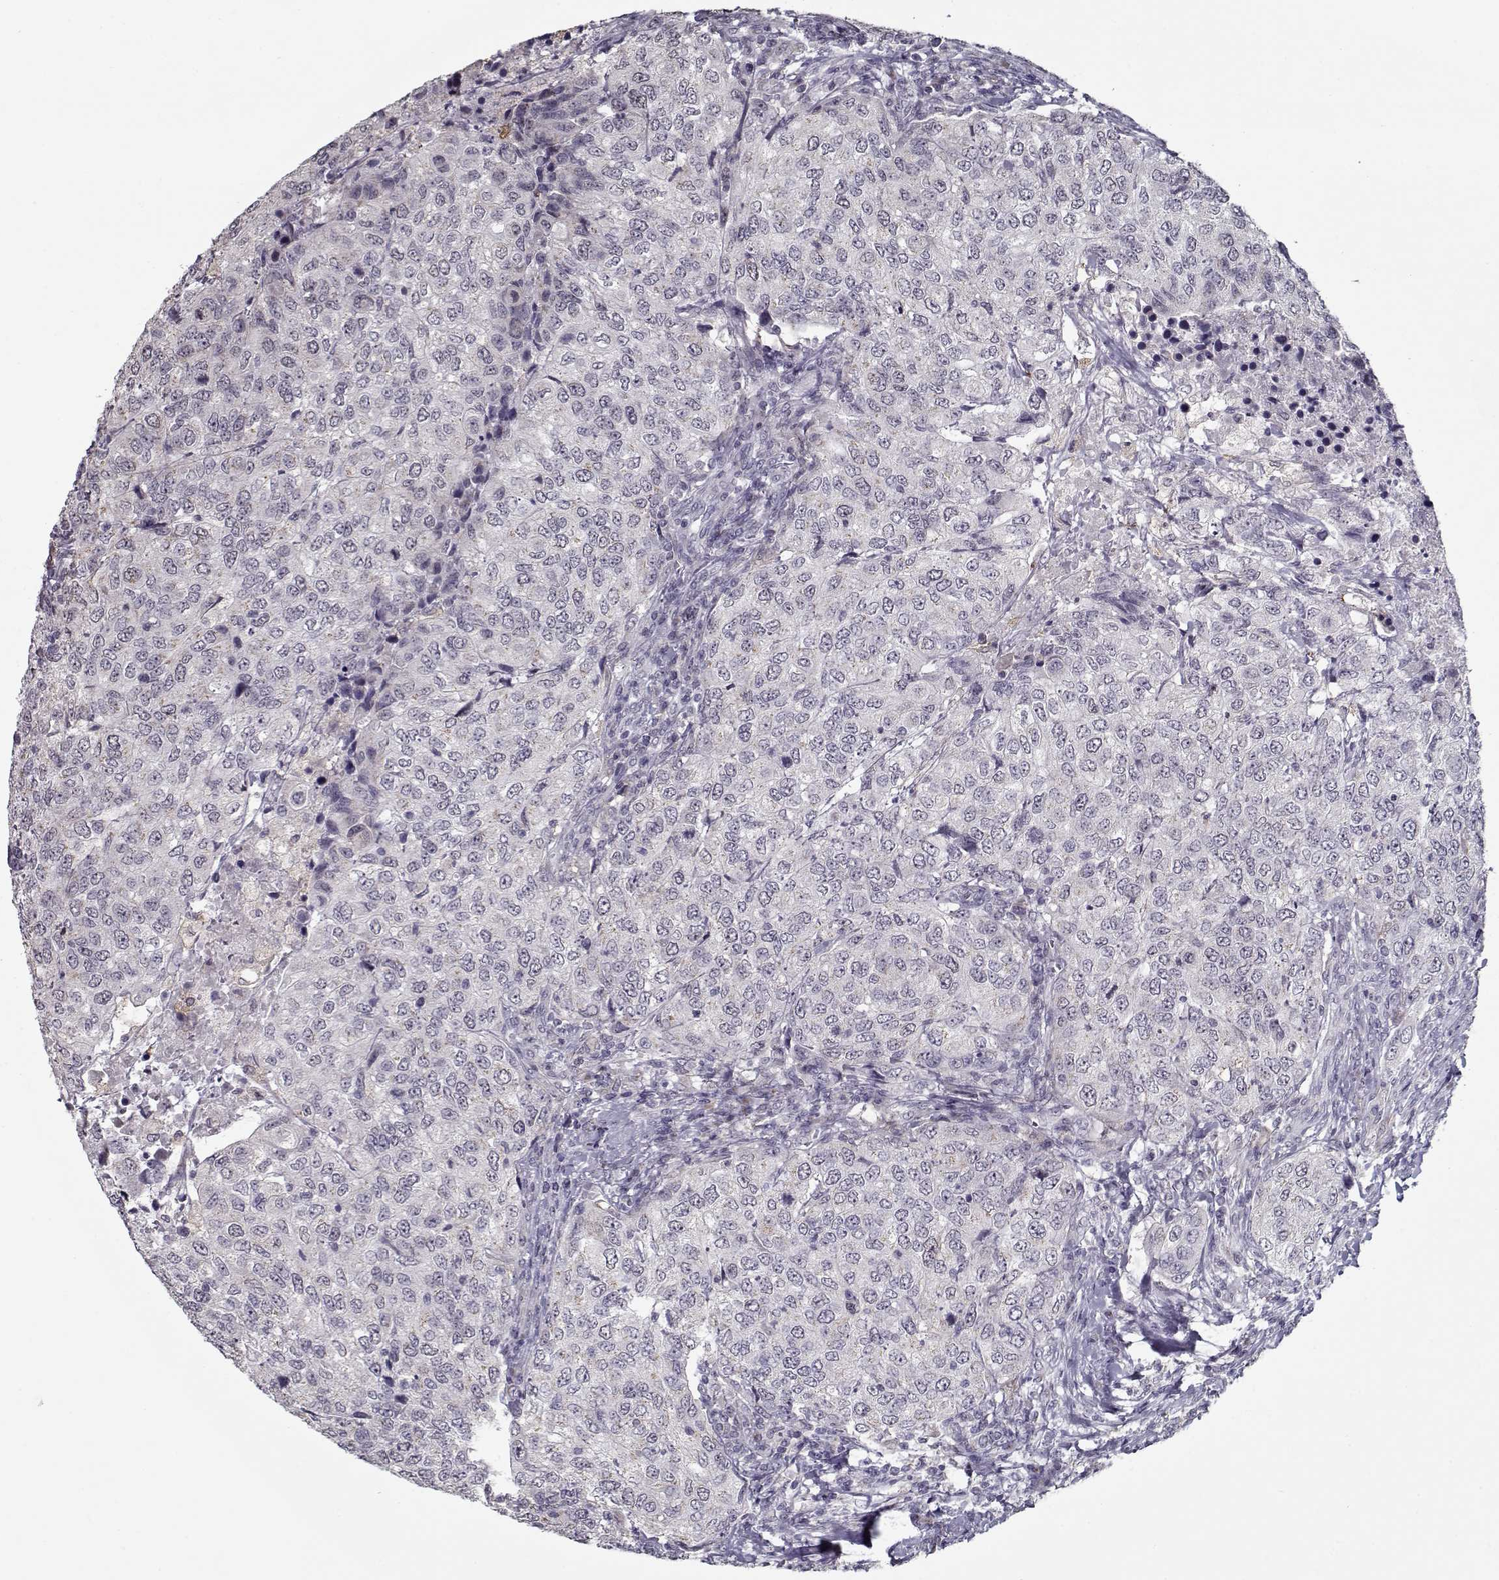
{"staining": {"intensity": "negative", "quantity": "none", "location": "none"}, "tissue": "urothelial cancer", "cell_type": "Tumor cells", "image_type": "cancer", "snomed": [{"axis": "morphology", "description": "Urothelial carcinoma, High grade"}, {"axis": "topography", "description": "Urinary bladder"}], "caption": "A high-resolution histopathology image shows immunohistochemistry staining of urothelial cancer, which demonstrates no significant expression in tumor cells.", "gene": "SEC16B", "patient": {"sex": "female", "age": 78}}